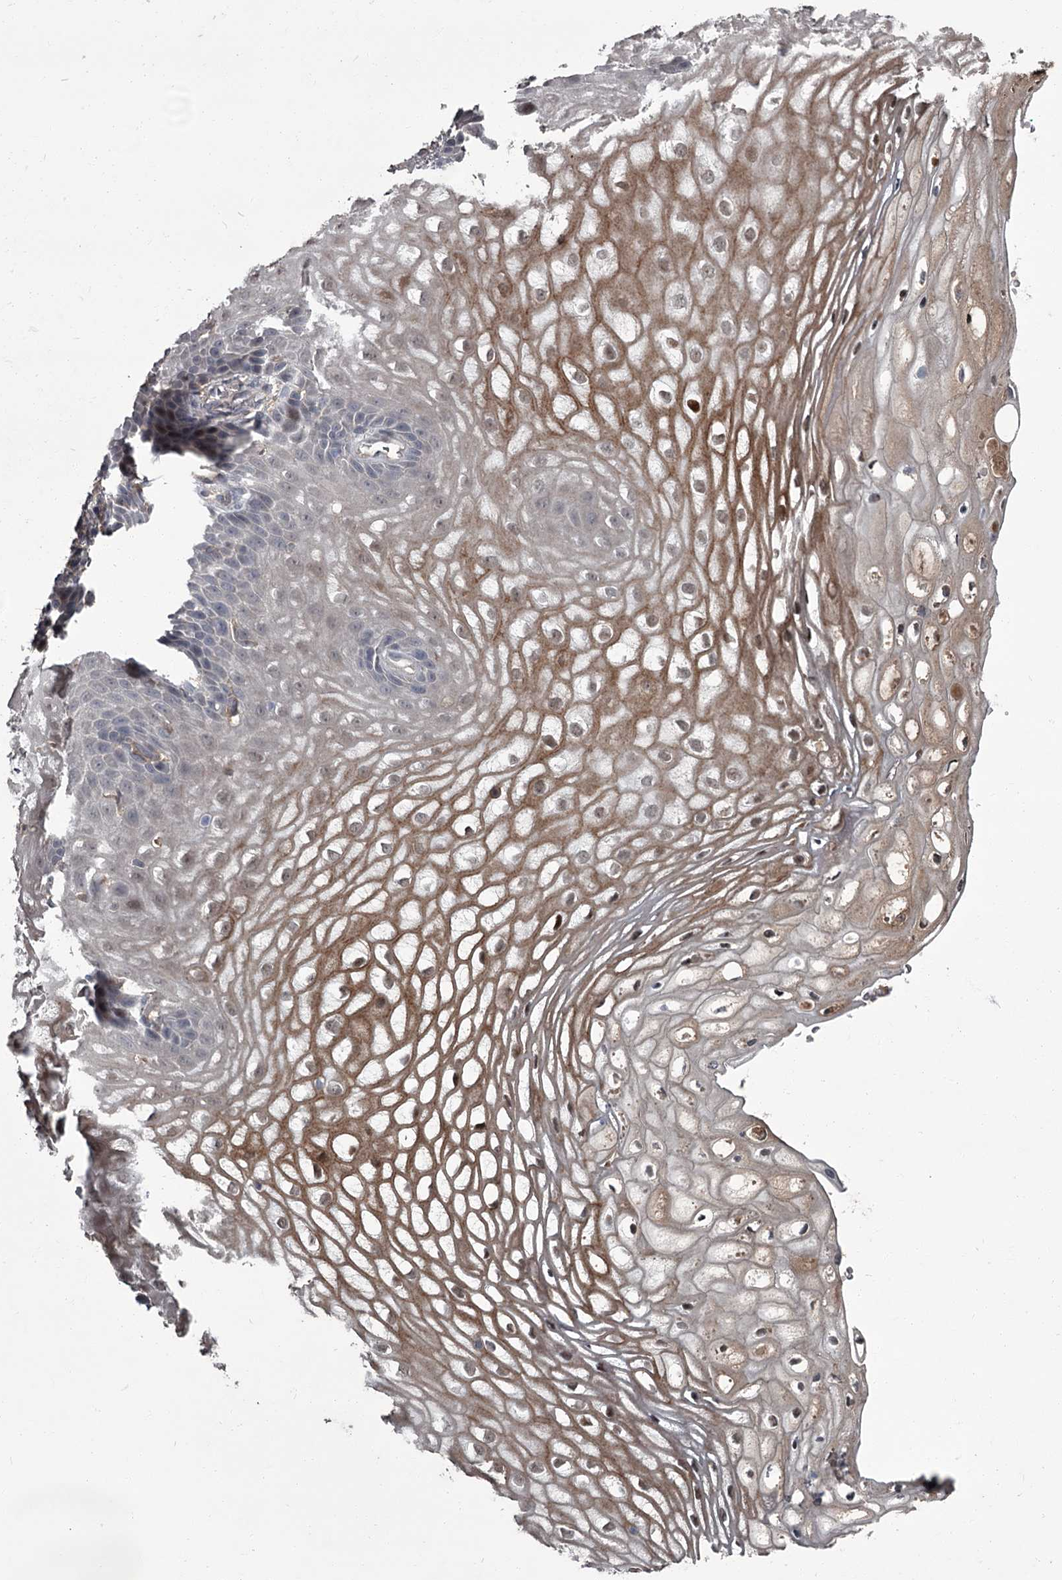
{"staining": {"intensity": "moderate", "quantity": "<25%", "location": "cytoplasmic/membranous,nuclear"}, "tissue": "vagina", "cell_type": "Squamous epithelial cells", "image_type": "normal", "snomed": [{"axis": "morphology", "description": "Normal tissue, NOS"}, {"axis": "topography", "description": "Vagina"}], "caption": "Immunohistochemical staining of normal human vagina reveals moderate cytoplasmic/membranous,nuclear protein positivity in about <25% of squamous epithelial cells.", "gene": "FLVCR2", "patient": {"sex": "female", "age": 60}}